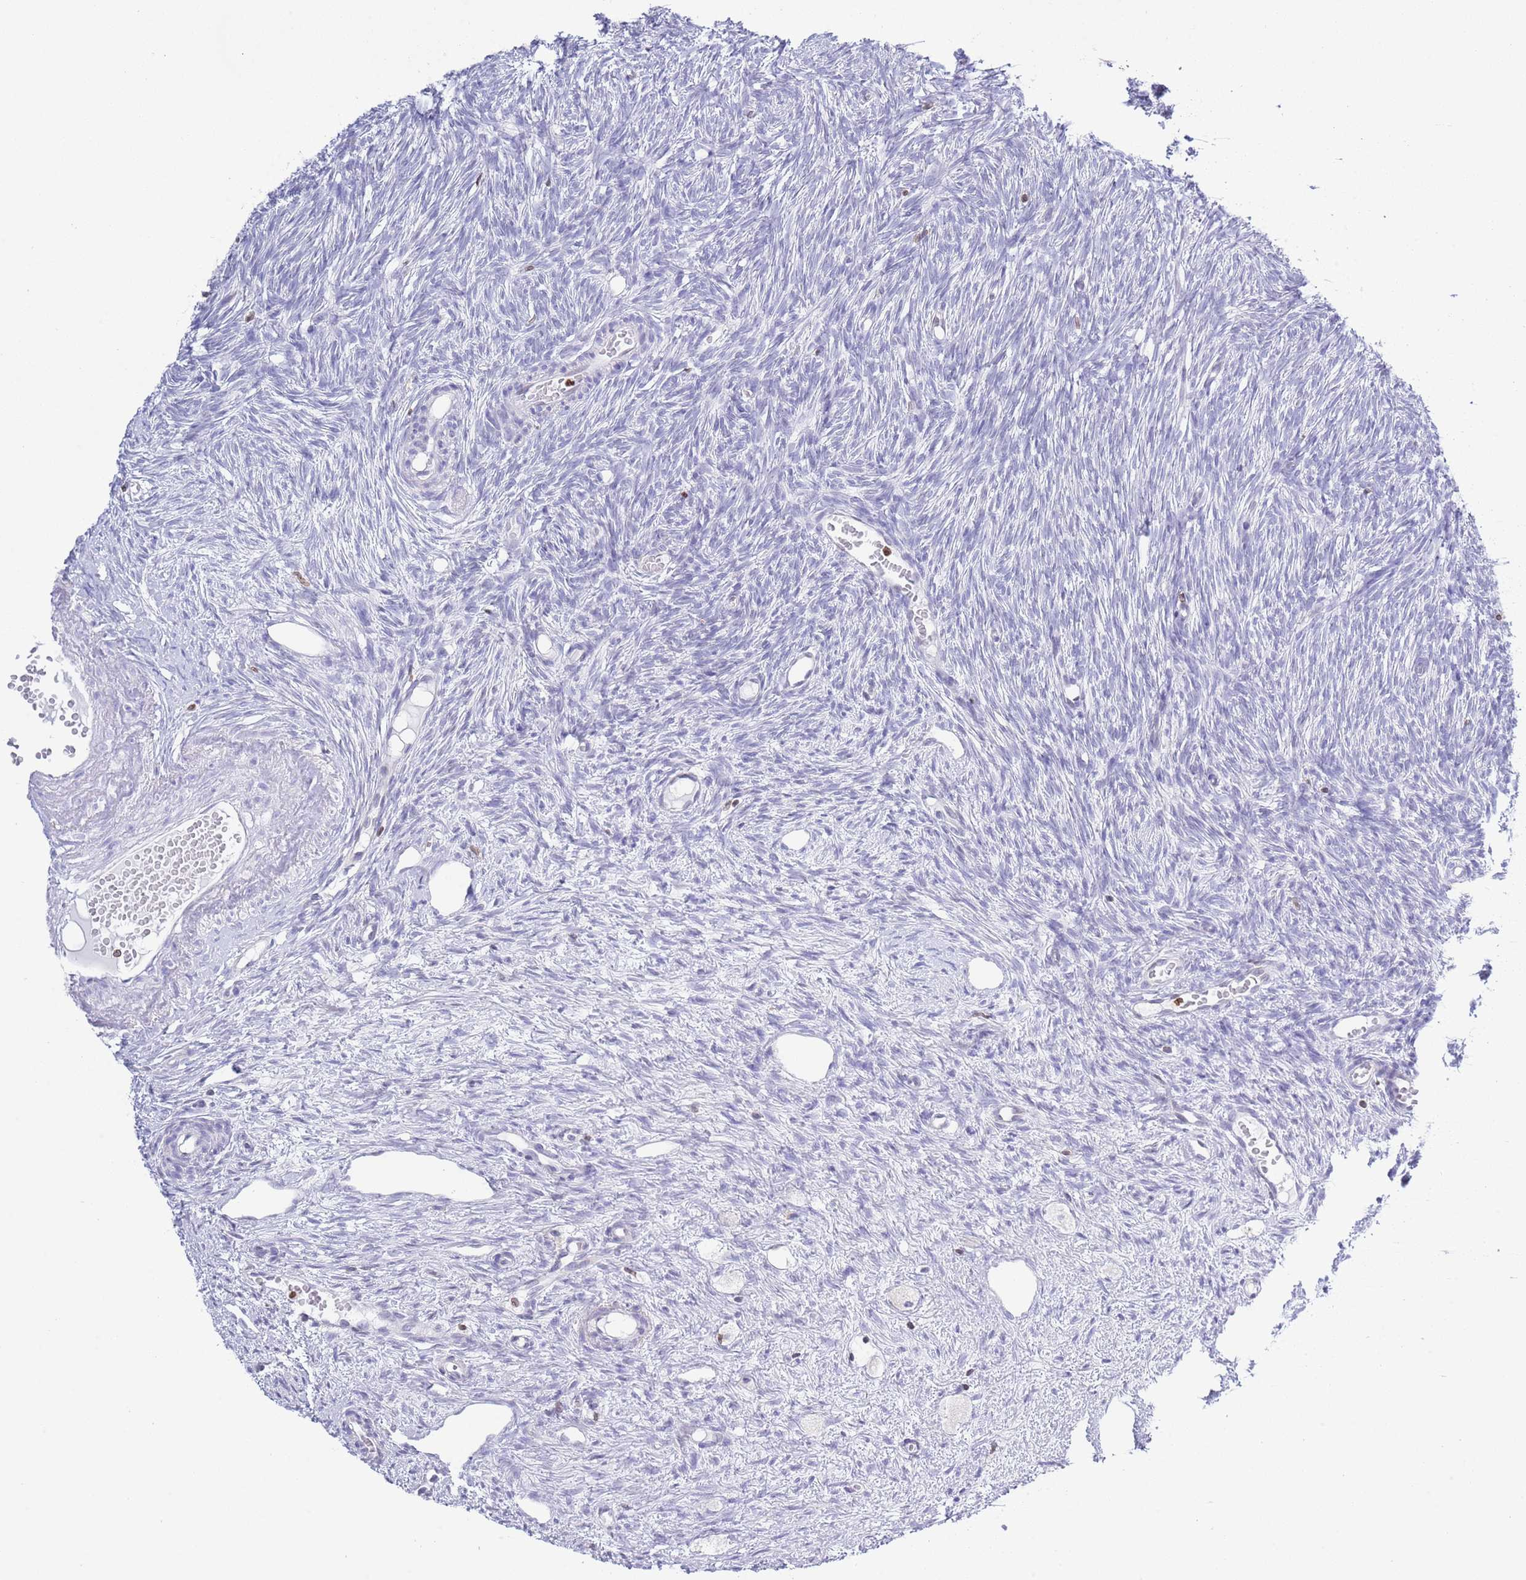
{"staining": {"intensity": "negative", "quantity": "none", "location": "none"}, "tissue": "ovary", "cell_type": "Follicle cells", "image_type": "normal", "snomed": [{"axis": "morphology", "description": "Normal tissue, NOS"}, {"axis": "topography", "description": "Ovary"}], "caption": "DAB immunohistochemical staining of benign human ovary shows no significant expression in follicle cells.", "gene": "LBR", "patient": {"sex": "female", "age": 51}}